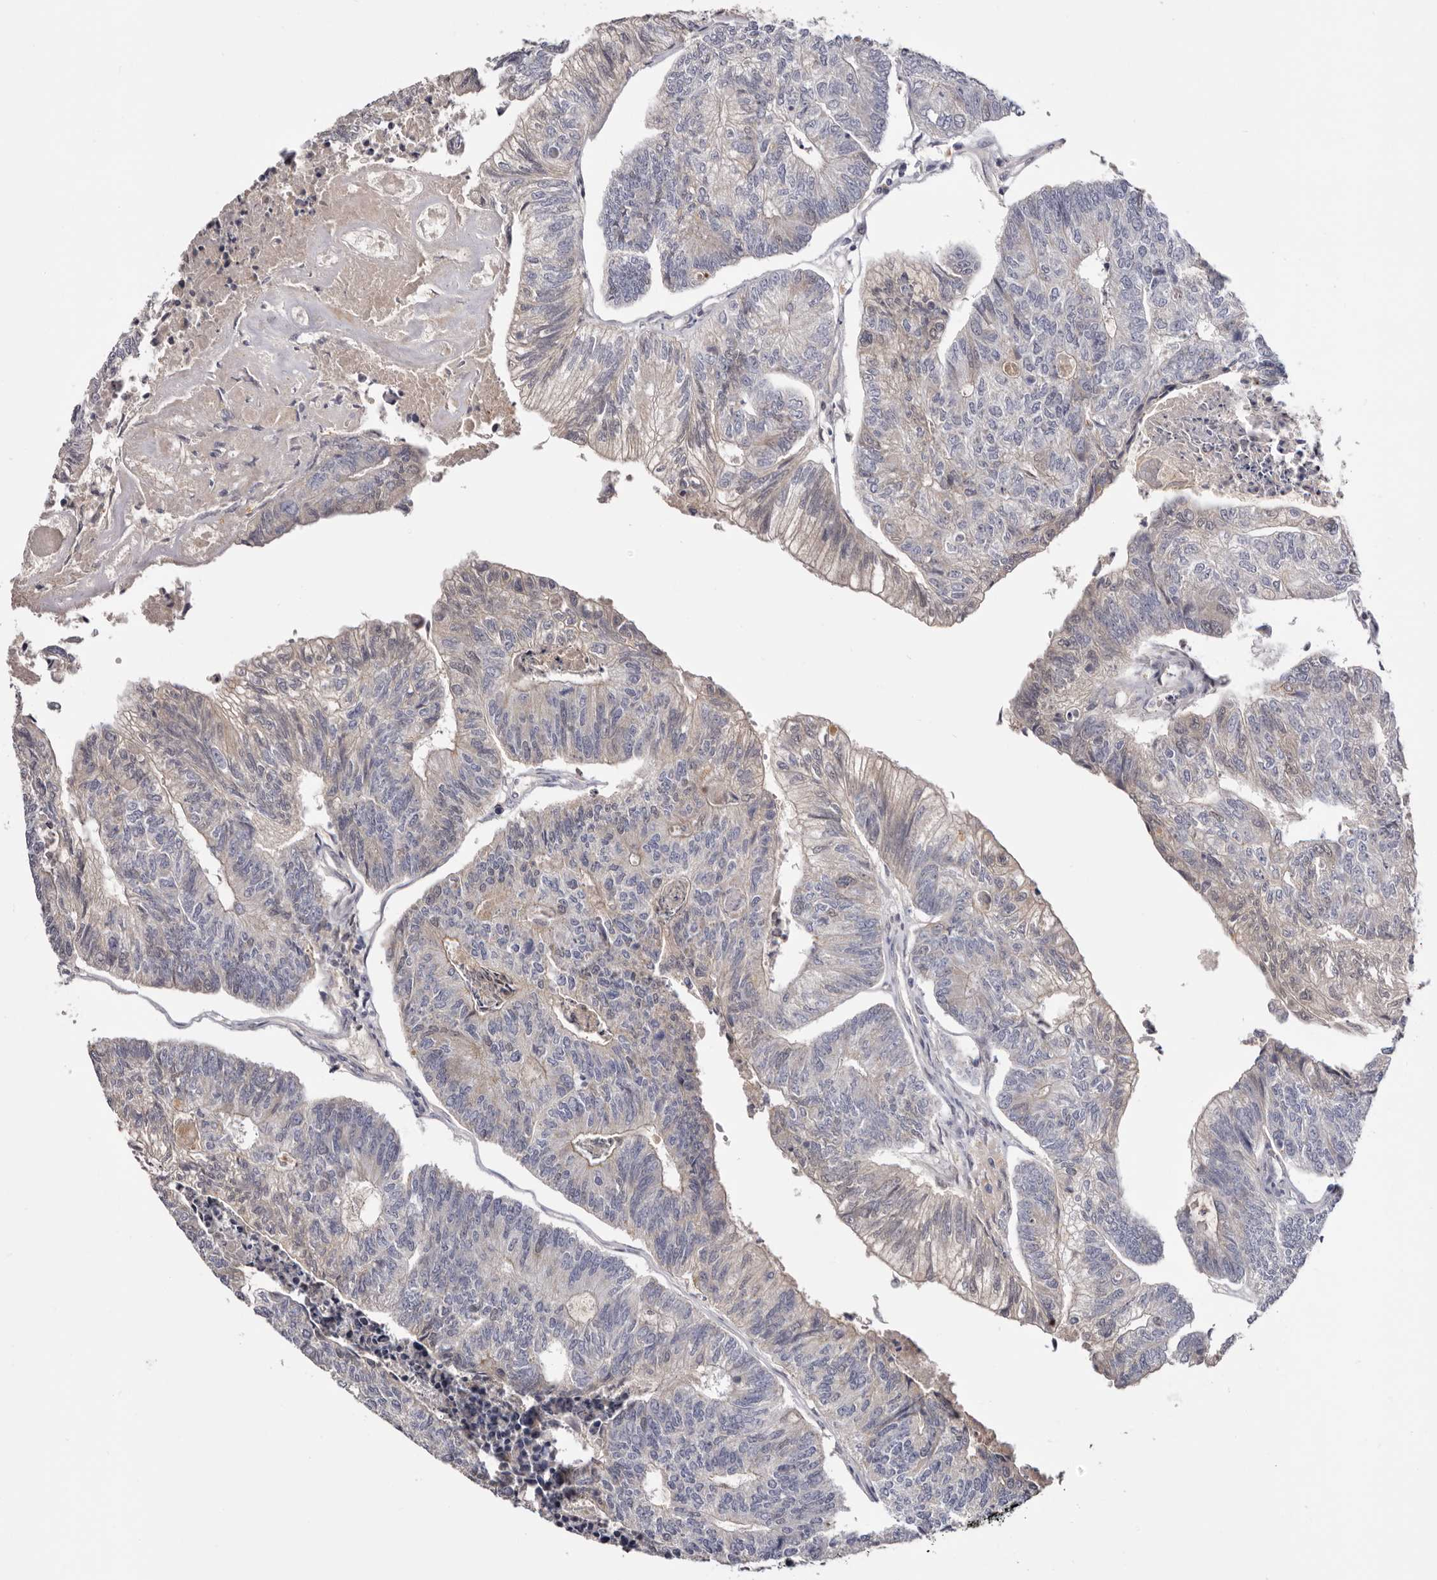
{"staining": {"intensity": "negative", "quantity": "none", "location": "none"}, "tissue": "colorectal cancer", "cell_type": "Tumor cells", "image_type": "cancer", "snomed": [{"axis": "morphology", "description": "Adenocarcinoma, NOS"}, {"axis": "topography", "description": "Colon"}], "caption": "IHC of colorectal cancer shows no staining in tumor cells.", "gene": "LMLN", "patient": {"sex": "female", "age": 67}}